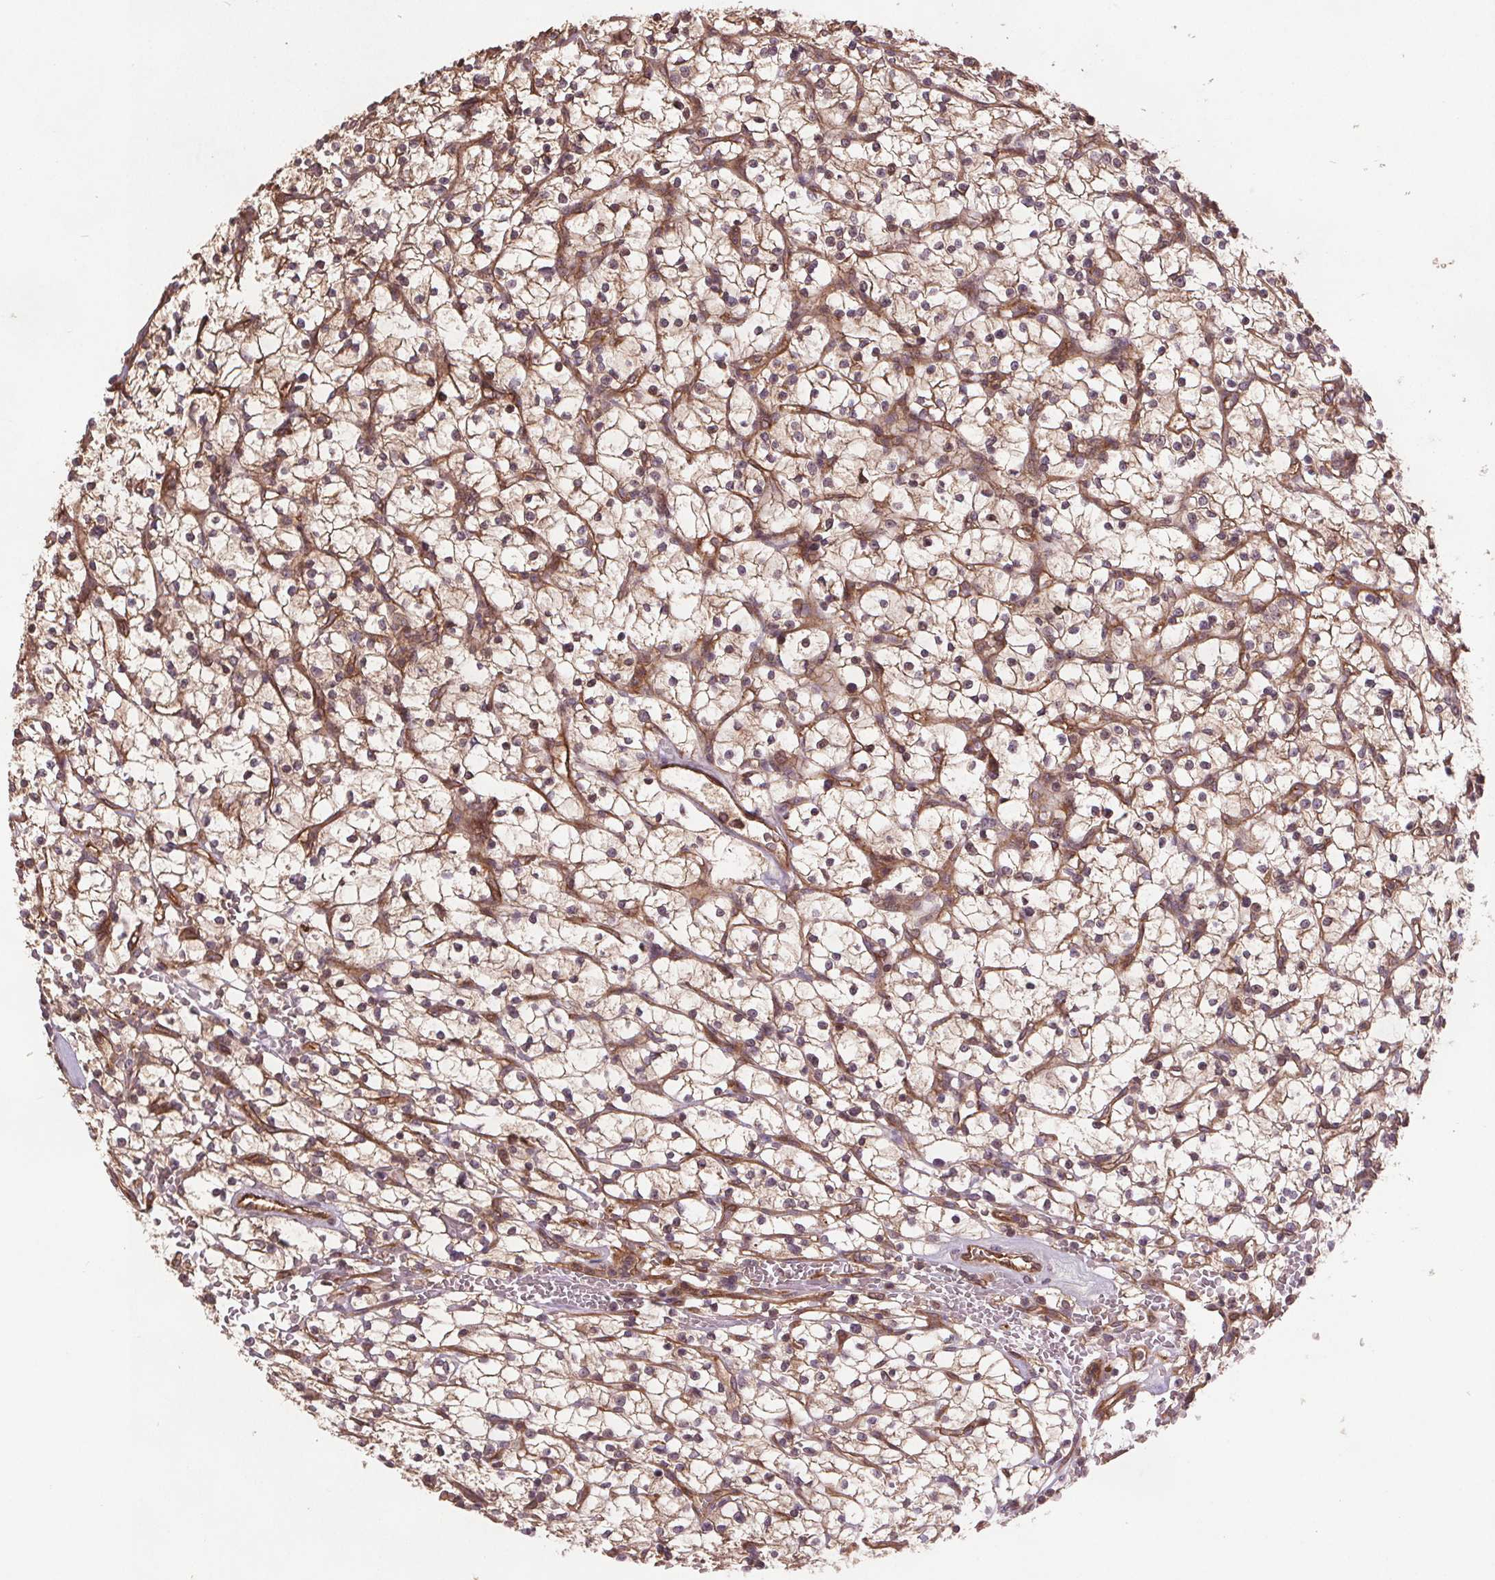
{"staining": {"intensity": "weak", "quantity": "<25%", "location": "cytoplasmic/membranous"}, "tissue": "renal cancer", "cell_type": "Tumor cells", "image_type": "cancer", "snomed": [{"axis": "morphology", "description": "Adenocarcinoma, NOS"}, {"axis": "topography", "description": "Kidney"}], "caption": "Immunohistochemistry (IHC) histopathology image of neoplastic tissue: renal cancer stained with DAB (3,3'-diaminobenzidine) exhibits no significant protein staining in tumor cells.", "gene": "SEC14L2", "patient": {"sex": "female", "age": 64}}